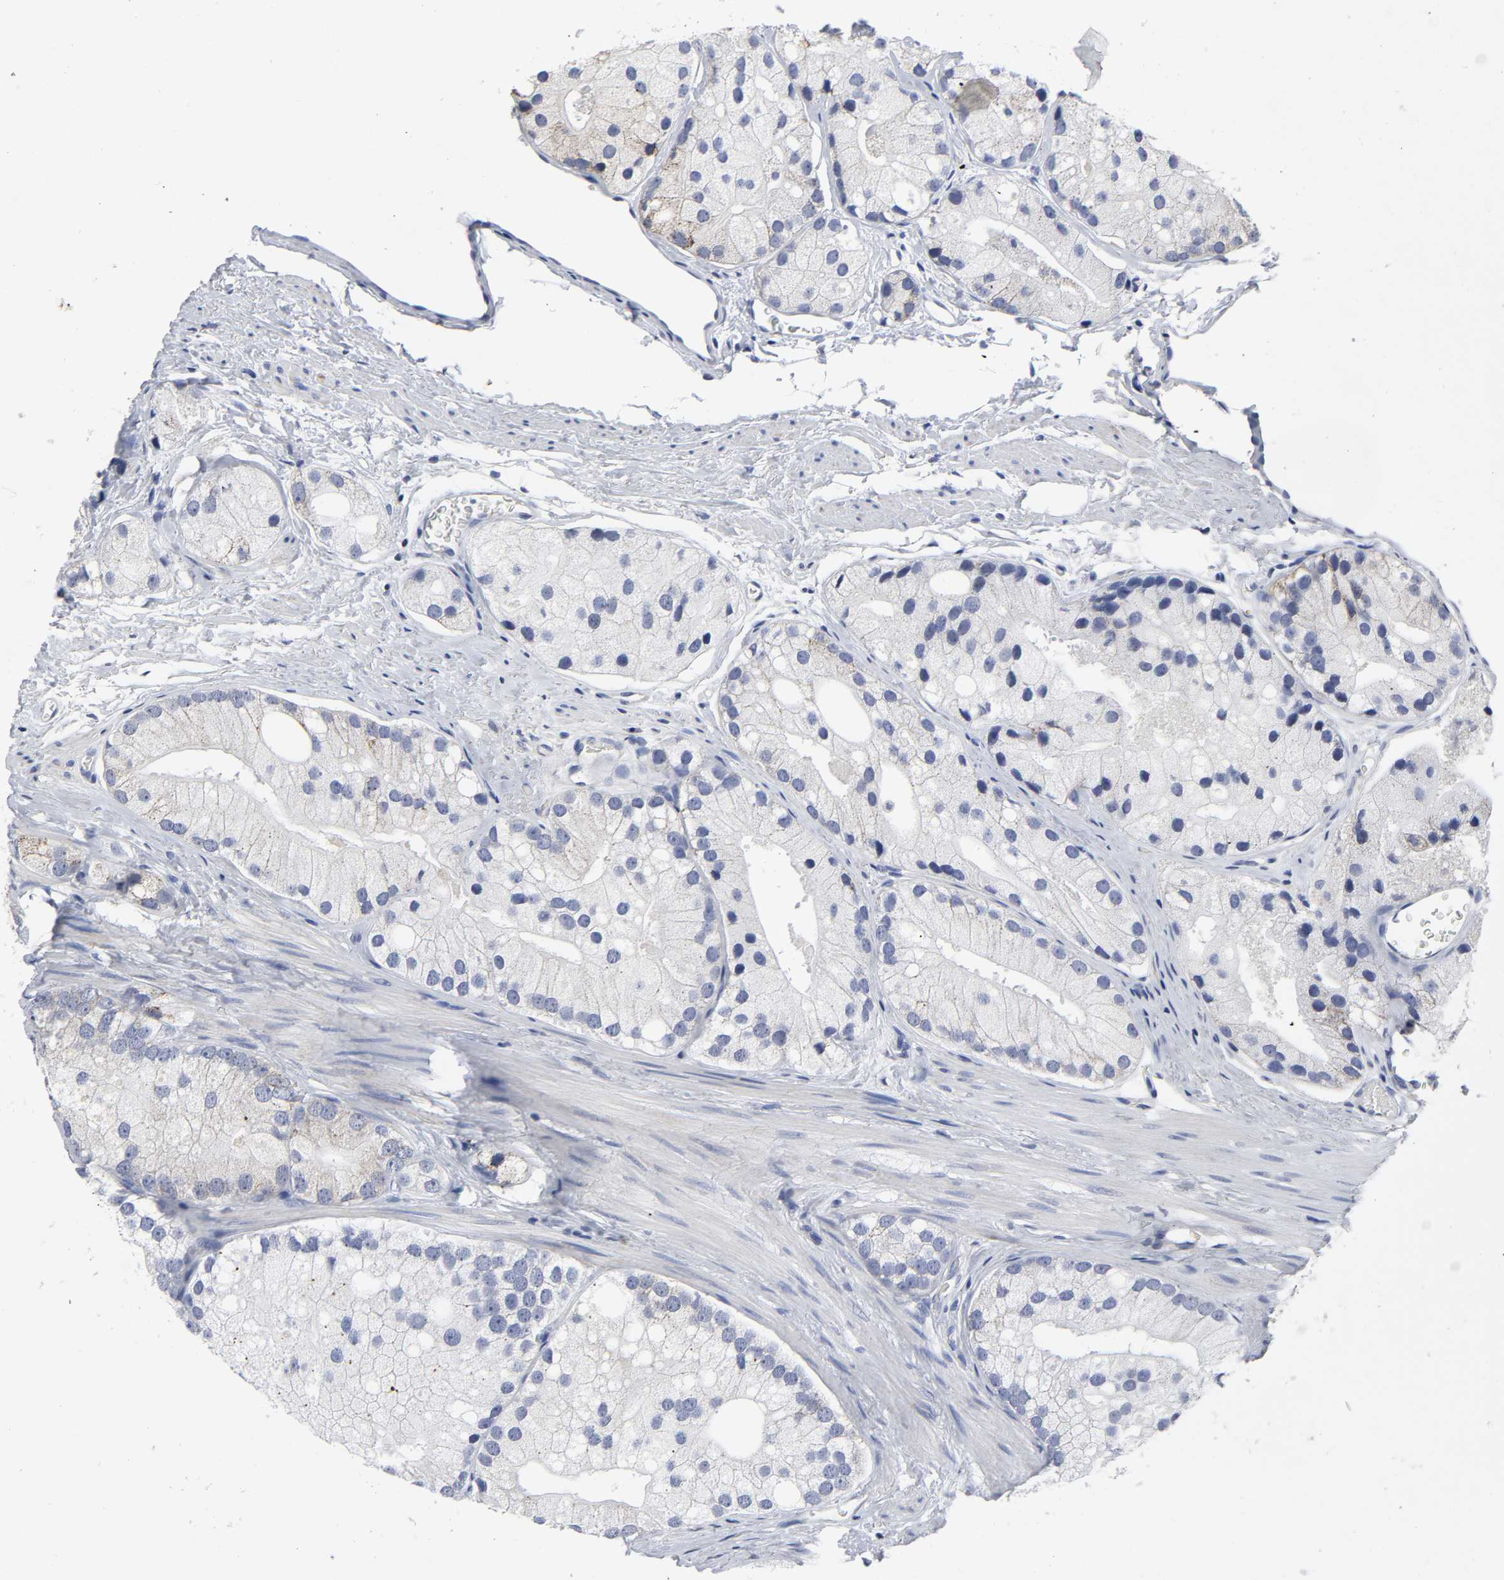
{"staining": {"intensity": "weak", "quantity": "<25%", "location": "cytoplasmic/membranous"}, "tissue": "prostate cancer", "cell_type": "Tumor cells", "image_type": "cancer", "snomed": [{"axis": "morphology", "description": "Adenocarcinoma, Low grade"}, {"axis": "topography", "description": "Prostate"}], "caption": "Prostate low-grade adenocarcinoma was stained to show a protein in brown. There is no significant staining in tumor cells.", "gene": "AOPEP", "patient": {"sex": "male", "age": 69}}